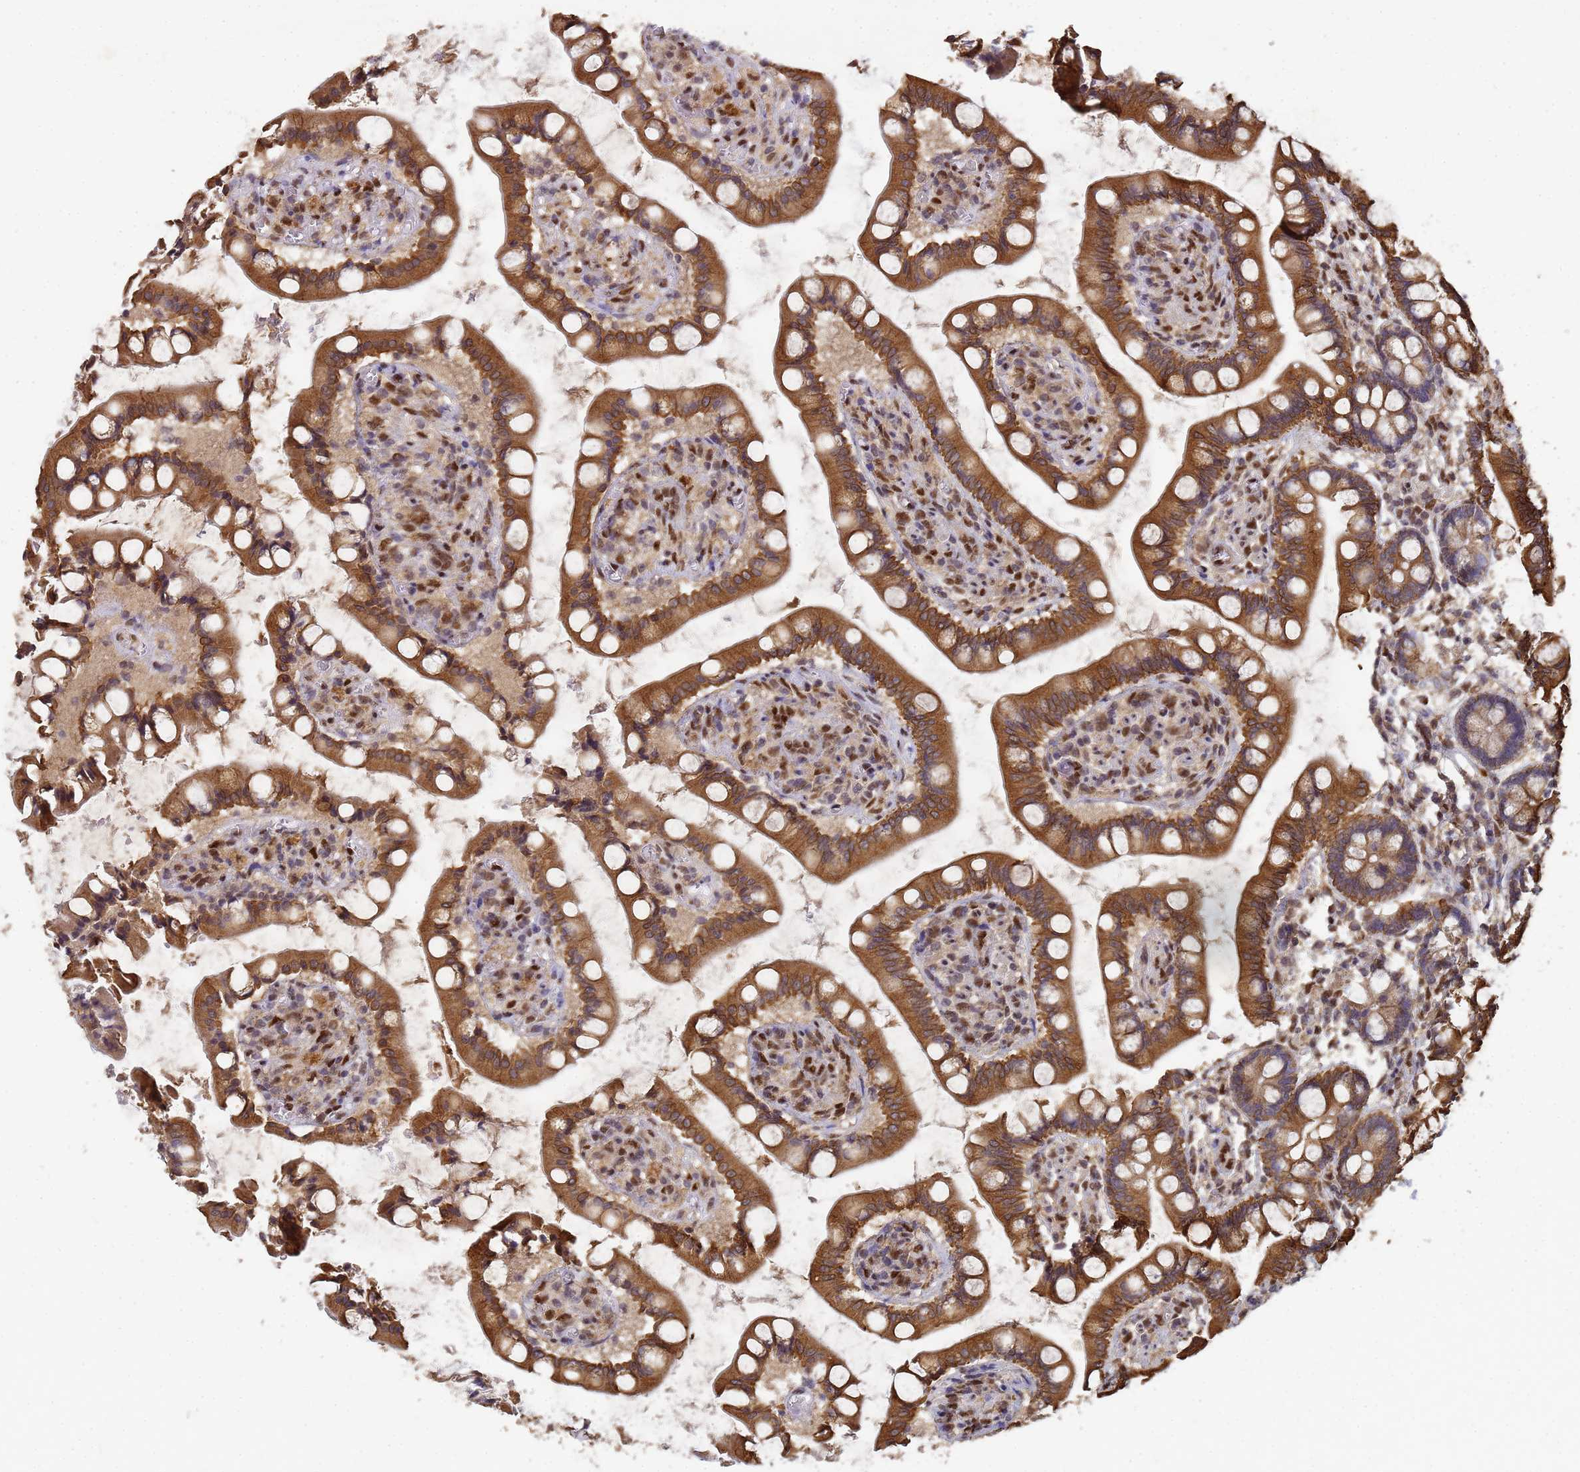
{"staining": {"intensity": "strong", "quantity": ">75%", "location": "cytoplasmic/membranous"}, "tissue": "small intestine", "cell_type": "Glandular cells", "image_type": "normal", "snomed": [{"axis": "morphology", "description": "Normal tissue, NOS"}, {"axis": "topography", "description": "Small intestine"}], "caption": "Brown immunohistochemical staining in benign human small intestine reveals strong cytoplasmic/membranous staining in about >75% of glandular cells. The protein of interest is stained brown, and the nuclei are stained in blue (DAB (3,3'-diaminobenzidine) IHC with brightfield microscopy, high magnification).", "gene": "SECISBP2", "patient": {"sex": "male", "age": 52}}